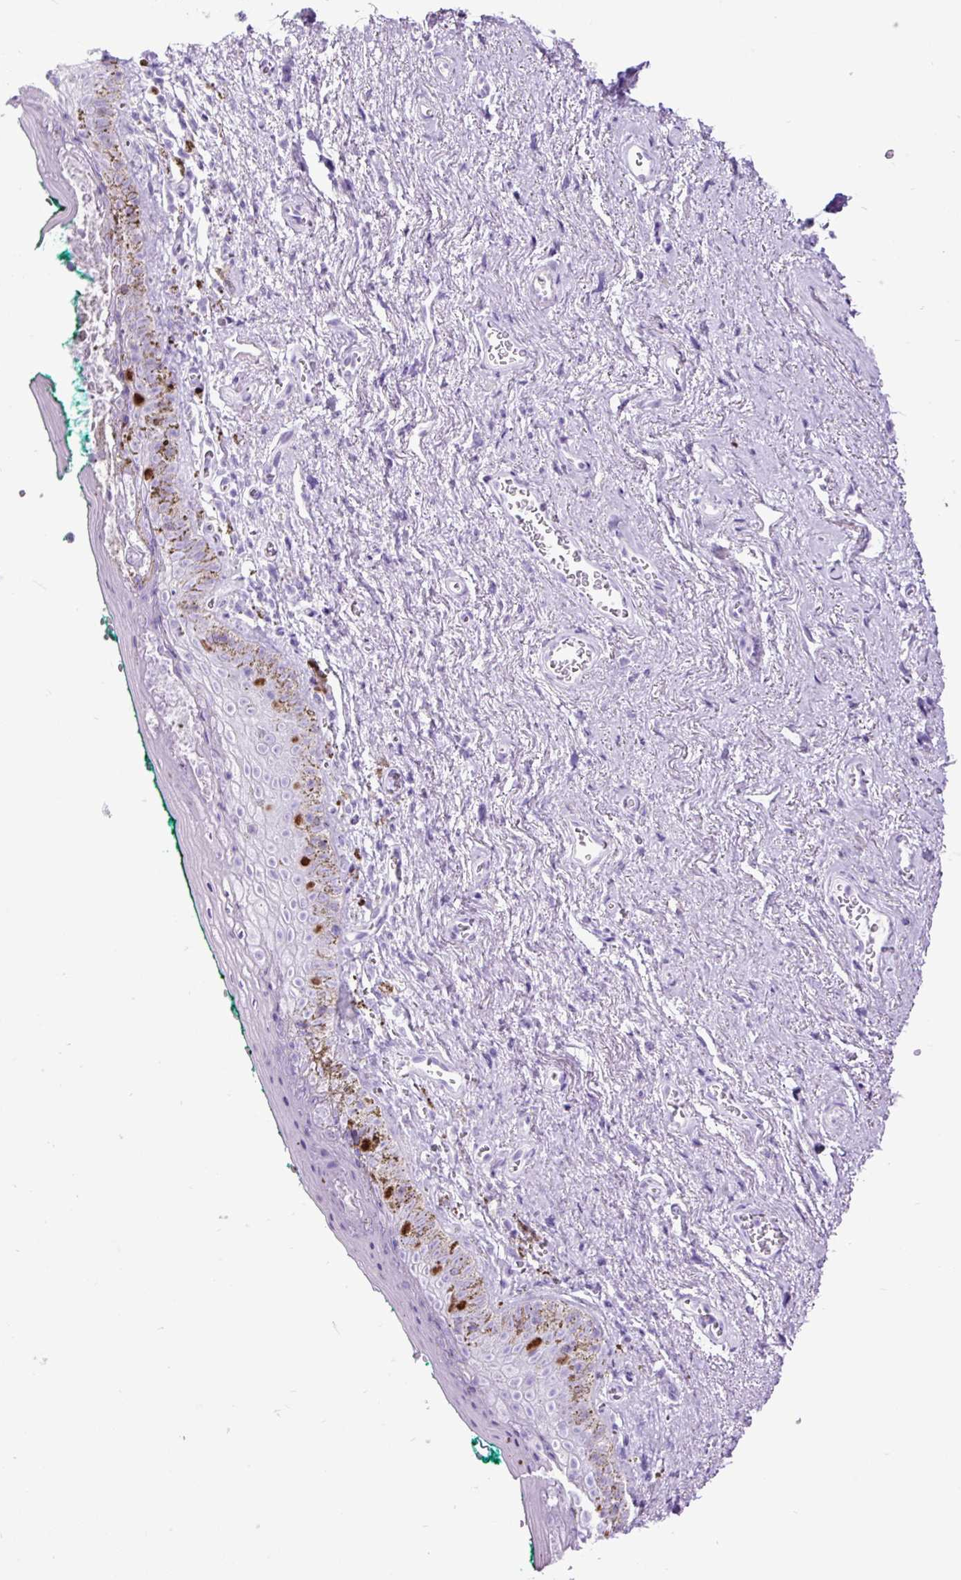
{"staining": {"intensity": "negative", "quantity": "none", "location": "none"}, "tissue": "vagina", "cell_type": "Squamous epithelial cells", "image_type": "normal", "snomed": [{"axis": "morphology", "description": "Normal tissue, NOS"}, {"axis": "topography", "description": "Vulva"}, {"axis": "topography", "description": "Vagina"}, {"axis": "topography", "description": "Peripheral nerve tissue"}], "caption": "Squamous epithelial cells show no significant protein staining in normal vagina.", "gene": "RACGAP1", "patient": {"sex": "female", "age": 66}}